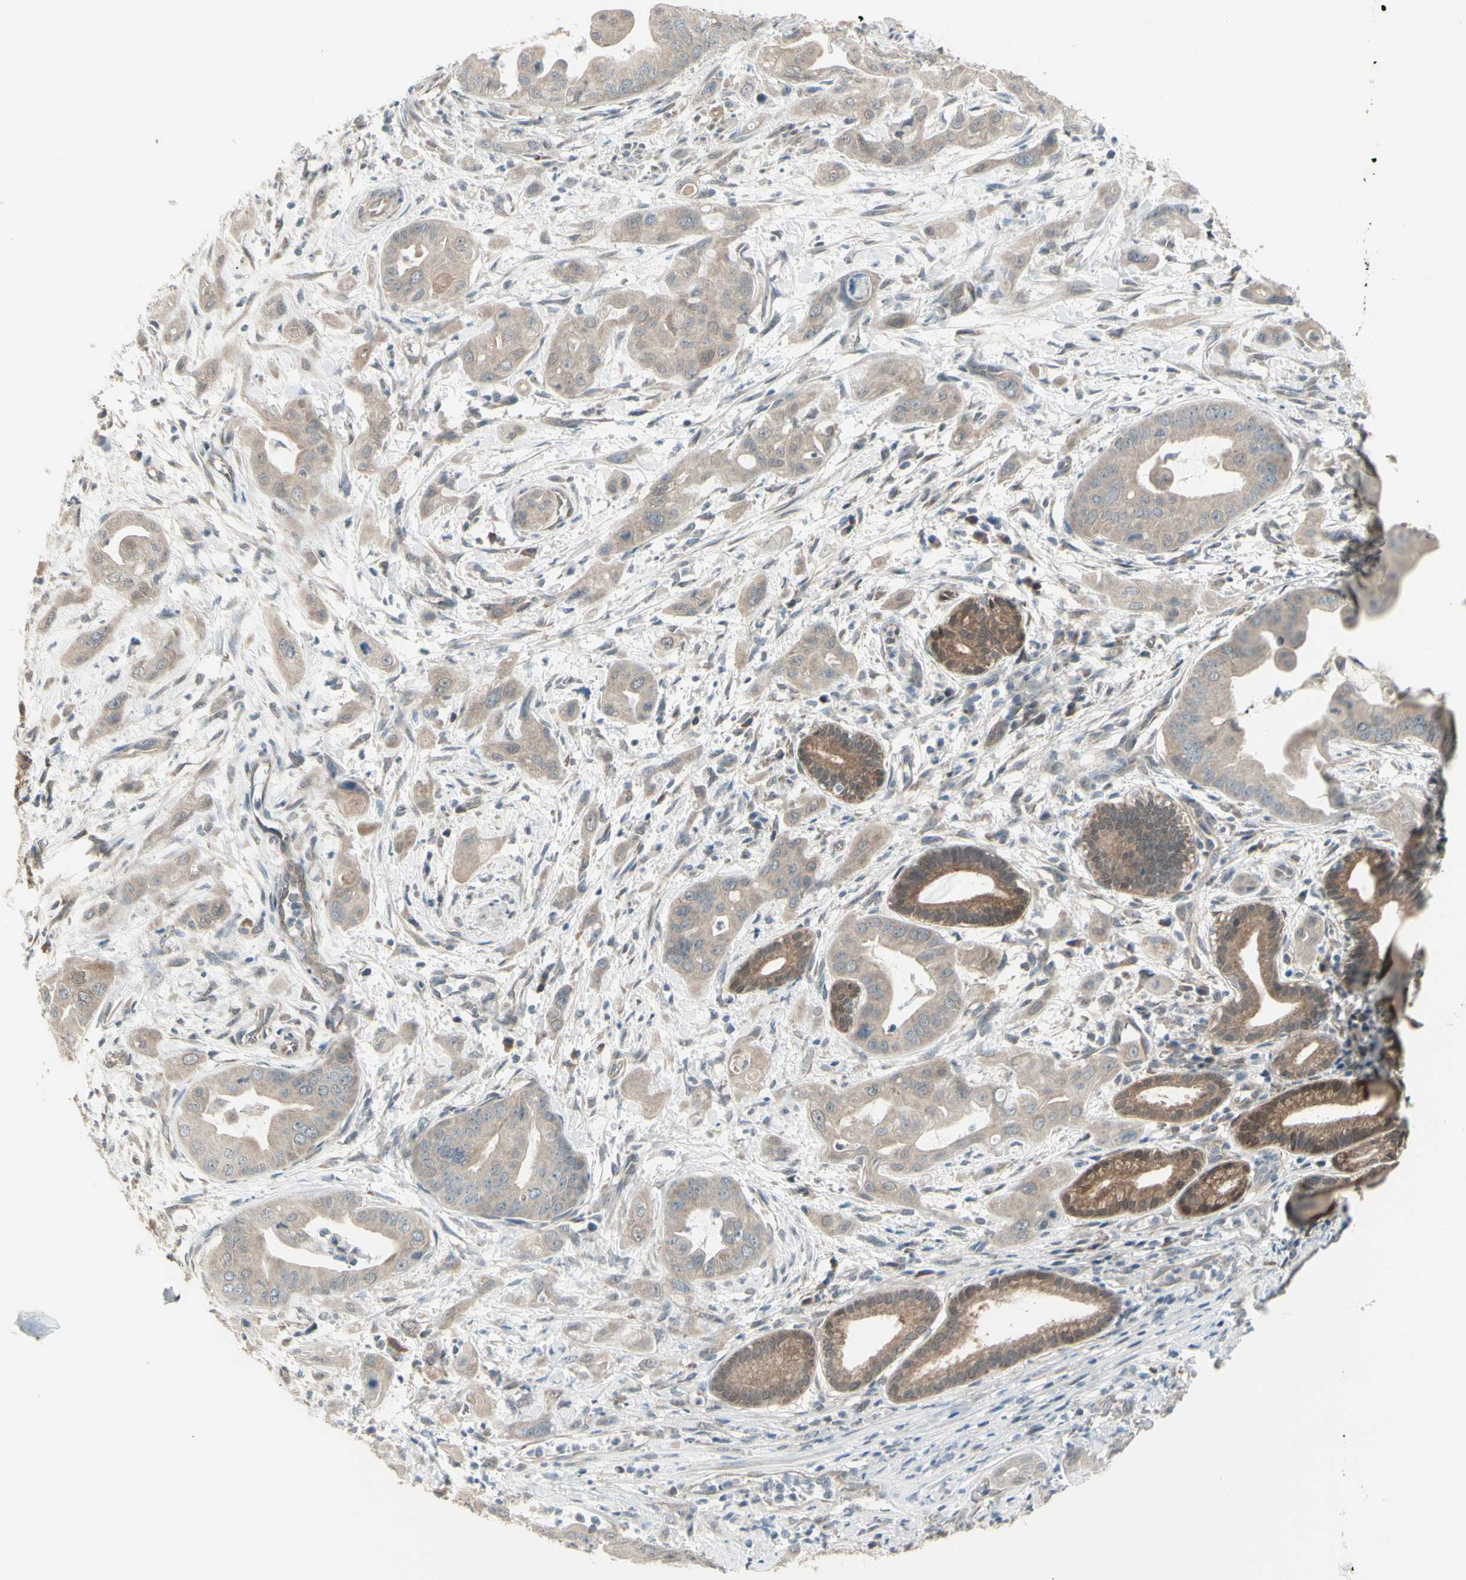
{"staining": {"intensity": "weak", "quantity": ">75%", "location": "cytoplasmic/membranous"}, "tissue": "pancreatic cancer", "cell_type": "Tumor cells", "image_type": "cancer", "snomed": [{"axis": "morphology", "description": "Adenocarcinoma, NOS"}, {"axis": "topography", "description": "Pancreas"}], "caption": "DAB (3,3'-diaminobenzidine) immunohistochemical staining of human pancreatic cancer demonstrates weak cytoplasmic/membranous protein staining in about >75% of tumor cells. (DAB IHC, brown staining for protein, blue staining for nuclei).", "gene": "NAXD", "patient": {"sex": "female", "age": 75}}